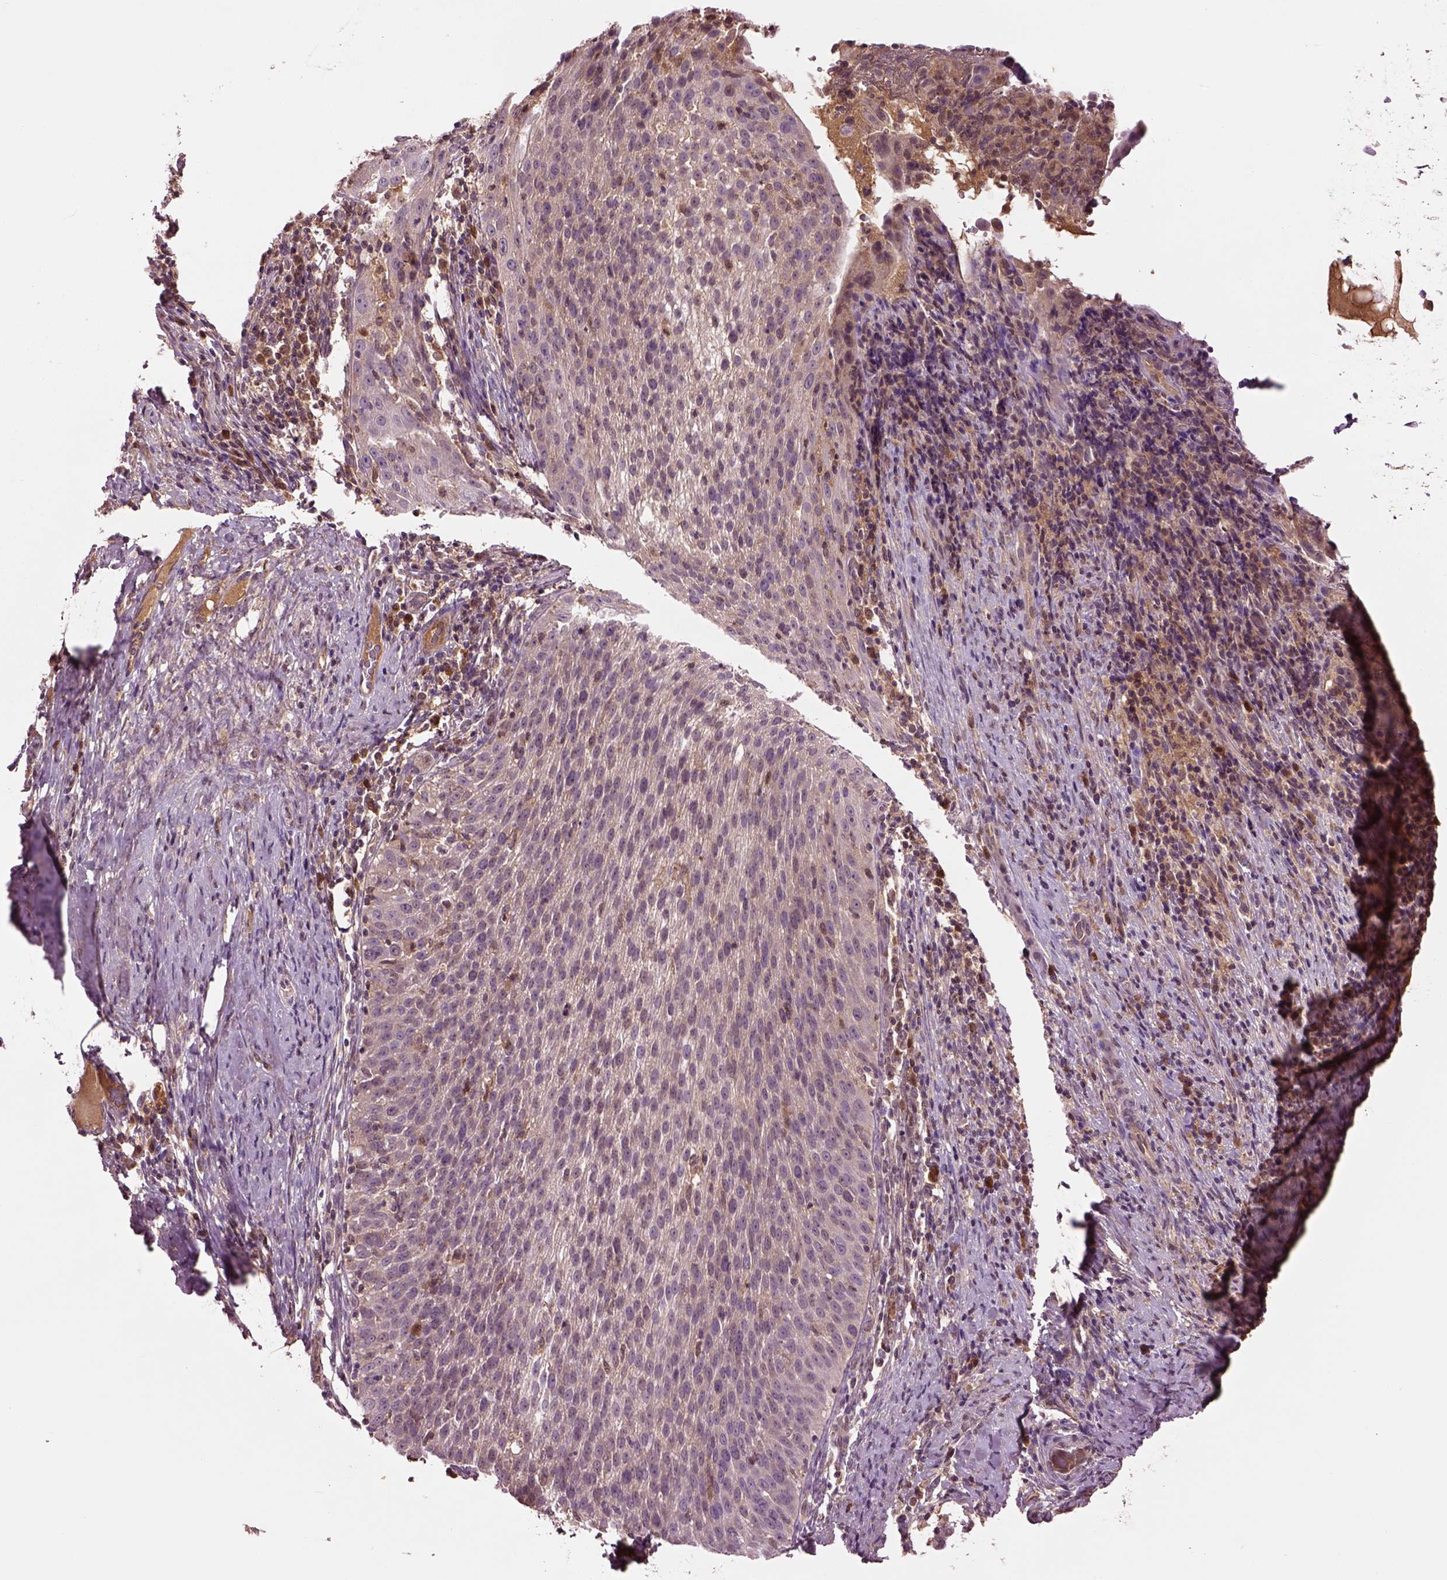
{"staining": {"intensity": "negative", "quantity": "none", "location": "none"}, "tissue": "cervical cancer", "cell_type": "Tumor cells", "image_type": "cancer", "snomed": [{"axis": "morphology", "description": "Squamous cell carcinoma, NOS"}, {"axis": "topography", "description": "Cervix"}], "caption": "This is a micrograph of immunohistochemistry (IHC) staining of cervical cancer, which shows no staining in tumor cells.", "gene": "MDP1", "patient": {"sex": "female", "age": 51}}